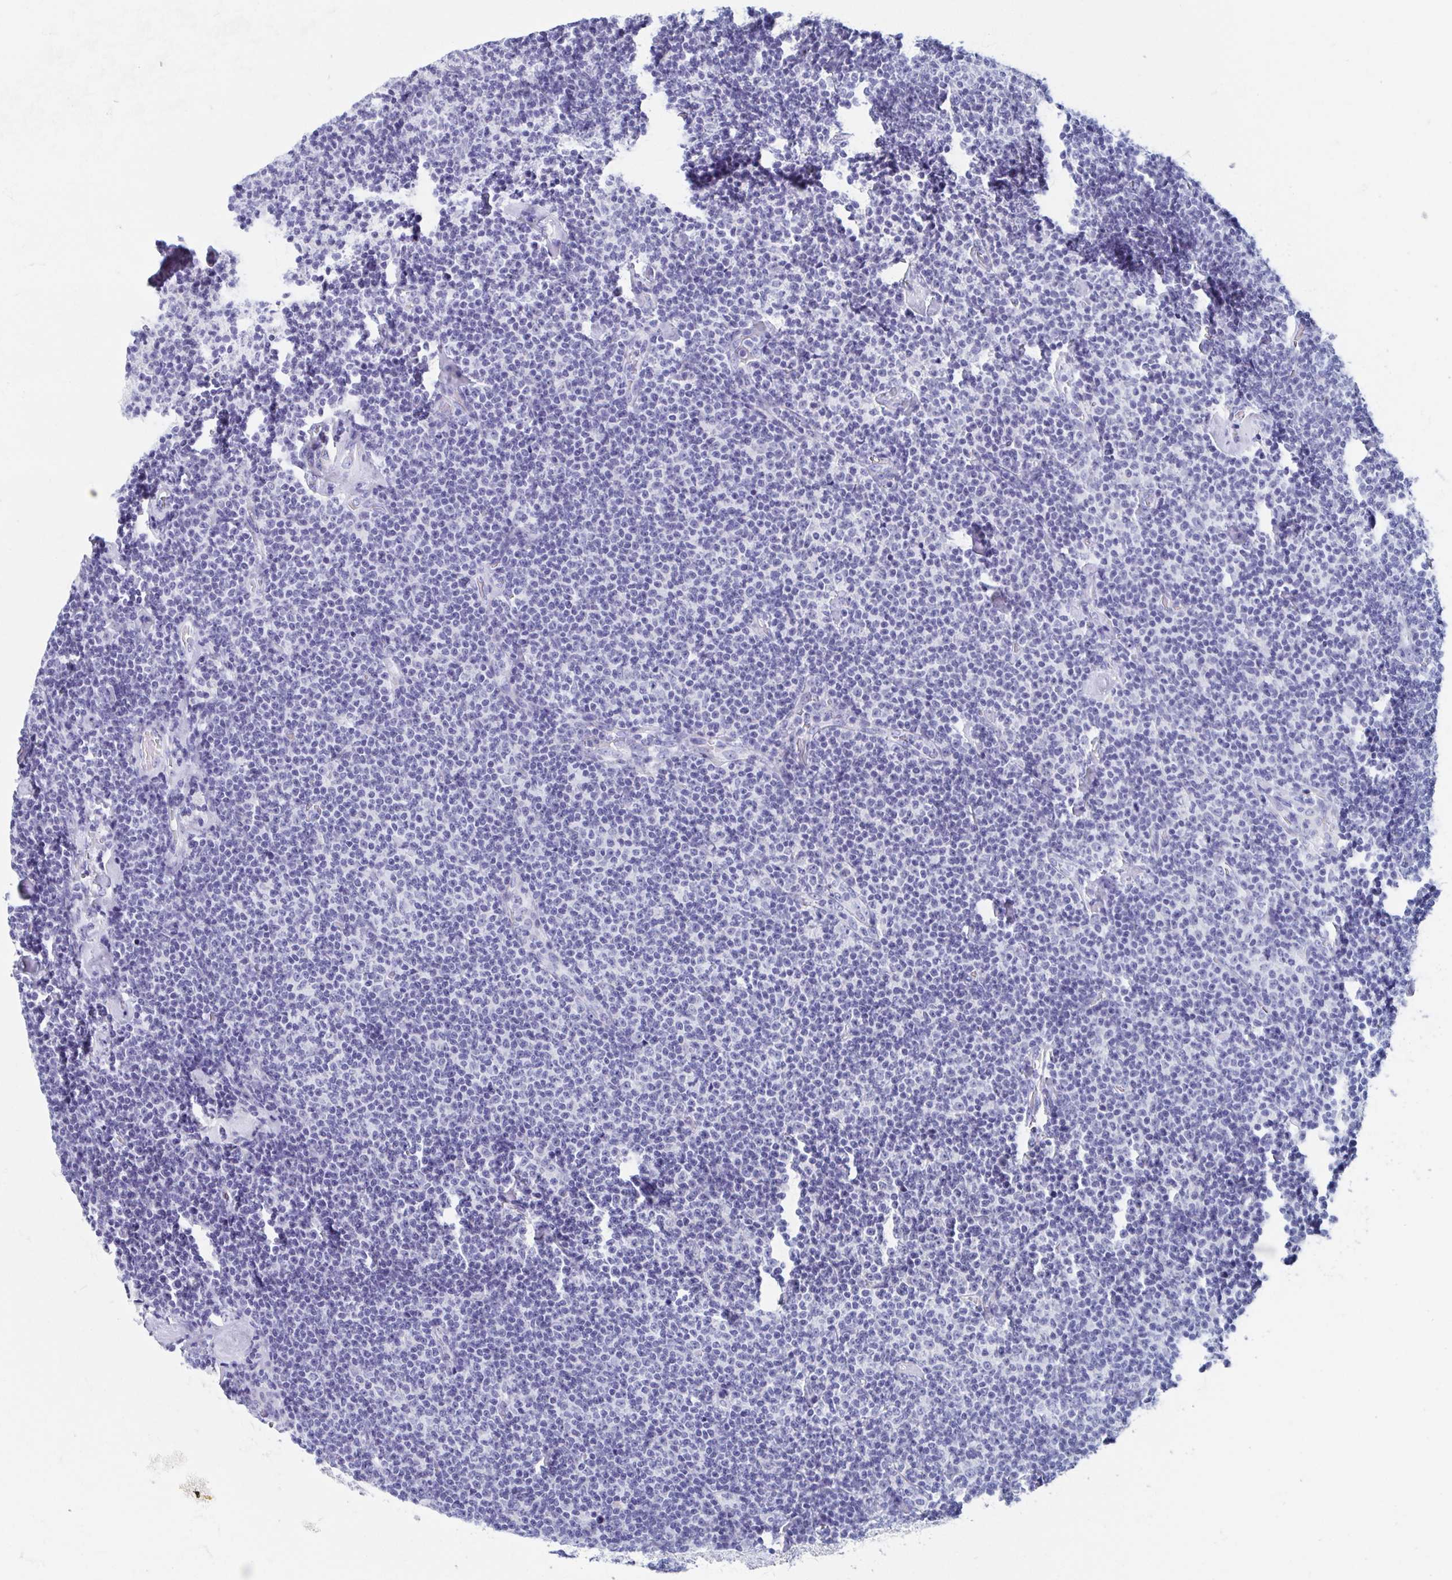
{"staining": {"intensity": "negative", "quantity": "none", "location": "none"}, "tissue": "lymphoma", "cell_type": "Tumor cells", "image_type": "cancer", "snomed": [{"axis": "morphology", "description": "Malignant lymphoma, non-Hodgkin's type, Low grade"}, {"axis": "topography", "description": "Lymph node"}], "caption": "IHC of malignant lymphoma, non-Hodgkin's type (low-grade) displays no expression in tumor cells.", "gene": "SHCBP1L", "patient": {"sex": "male", "age": 81}}